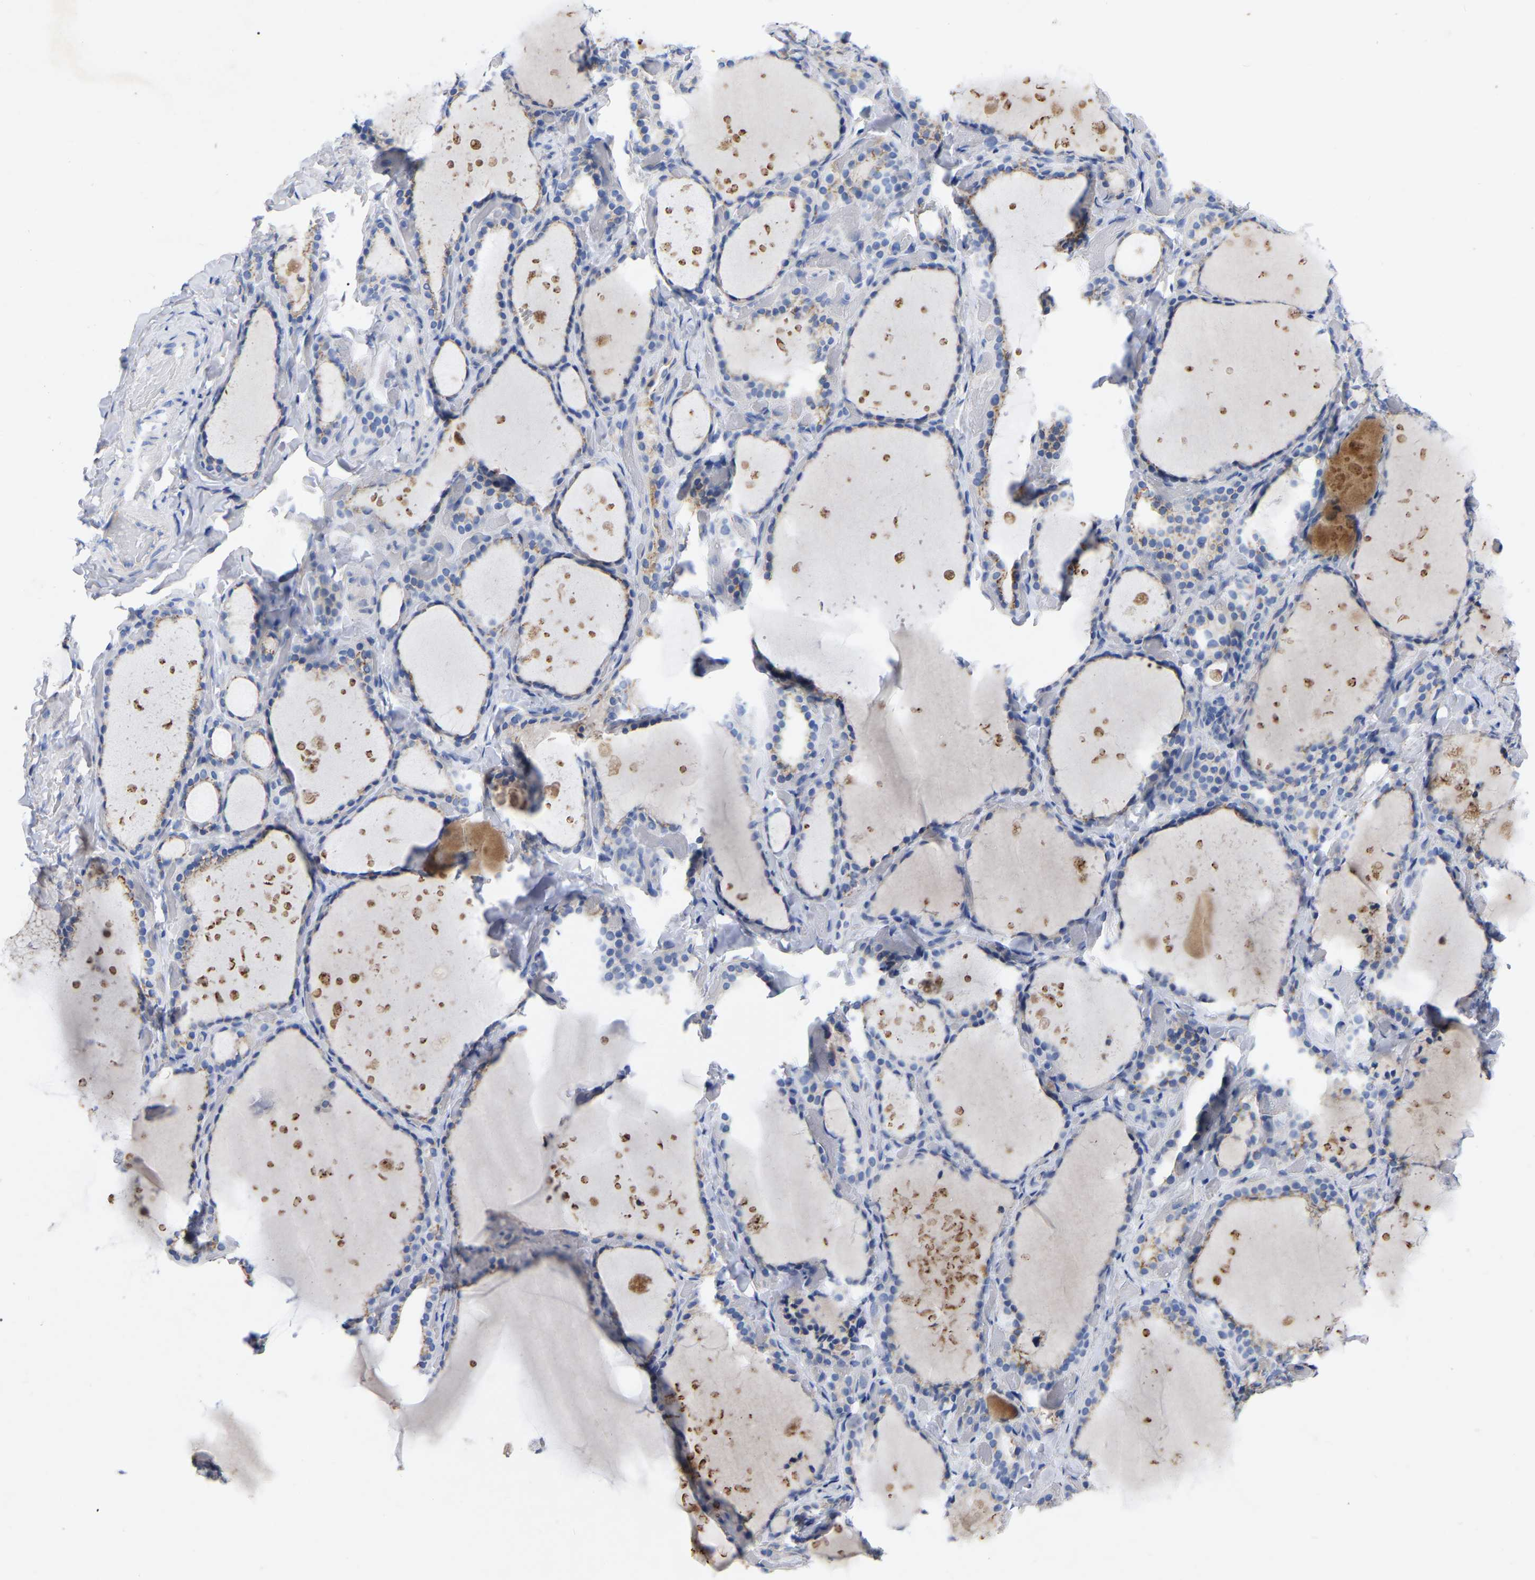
{"staining": {"intensity": "negative", "quantity": "none", "location": "none"}, "tissue": "thyroid gland", "cell_type": "Glandular cells", "image_type": "normal", "snomed": [{"axis": "morphology", "description": "Normal tissue, NOS"}, {"axis": "topography", "description": "Thyroid gland"}], "caption": "The histopathology image reveals no staining of glandular cells in normal thyroid gland. The staining was performed using DAB to visualize the protein expression in brown, while the nuclei were stained in blue with hematoxylin (Magnification: 20x).", "gene": "STRIP2", "patient": {"sex": "female", "age": 44}}